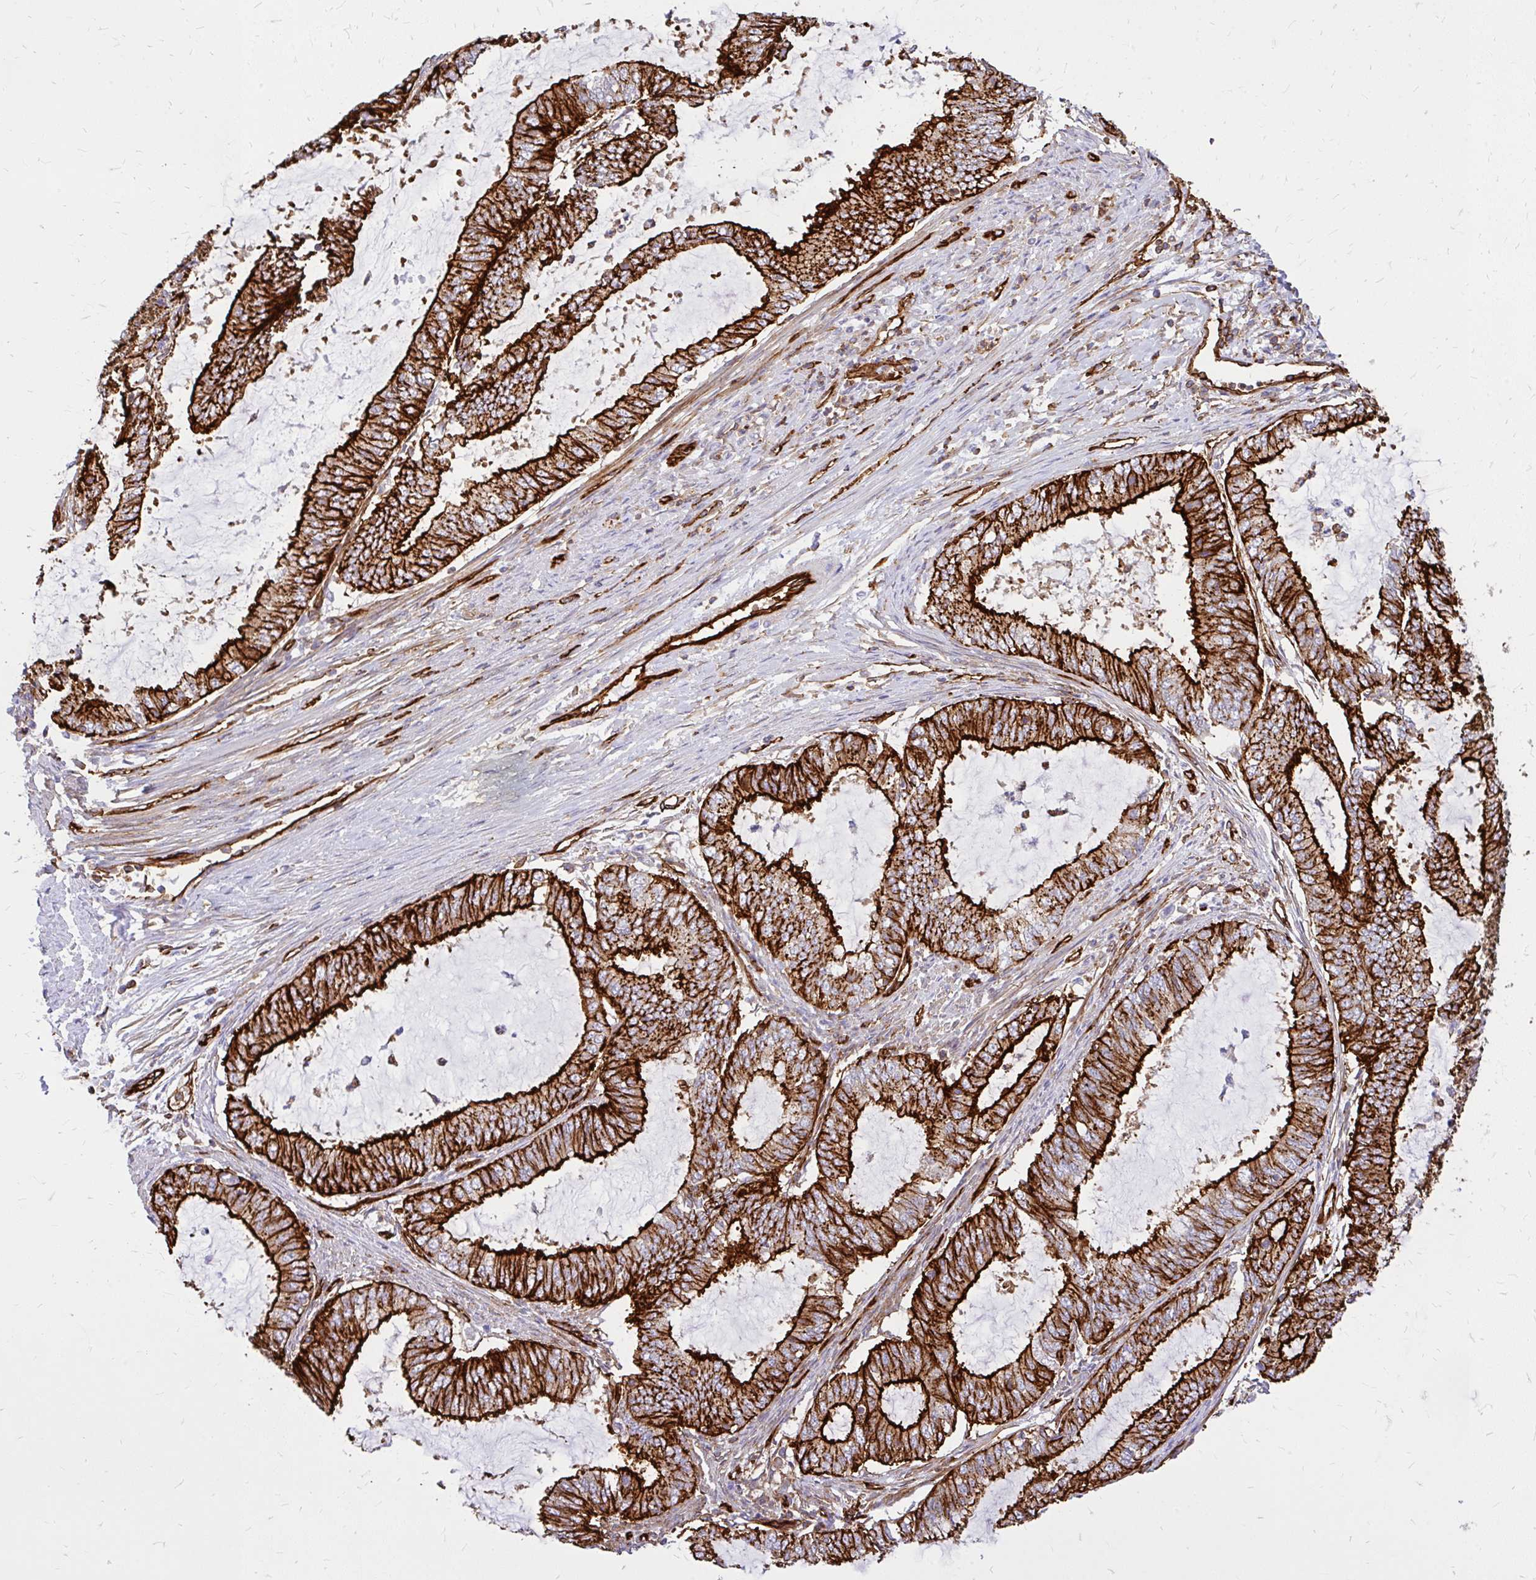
{"staining": {"intensity": "strong", "quantity": ">75%", "location": "cytoplasmic/membranous"}, "tissue": "endometrial cancer", "cell_type": "Tumor cells", "image_type": "cancer", "snomed": [{"axis": "morphology", "description": "Adenocarcinoma, NOS"}, {"axis": "topography", "description": "Endometrium"}], "caption": "Endometrial cancer (adenocarcinoma) was stained to show a protein in brown. There is high levels of strong cytoplasmic/membranous expression in about >75% of tumor cells.", "gene": "MAP1LC3B", "patient": {"sex": "female", "age": 51}}